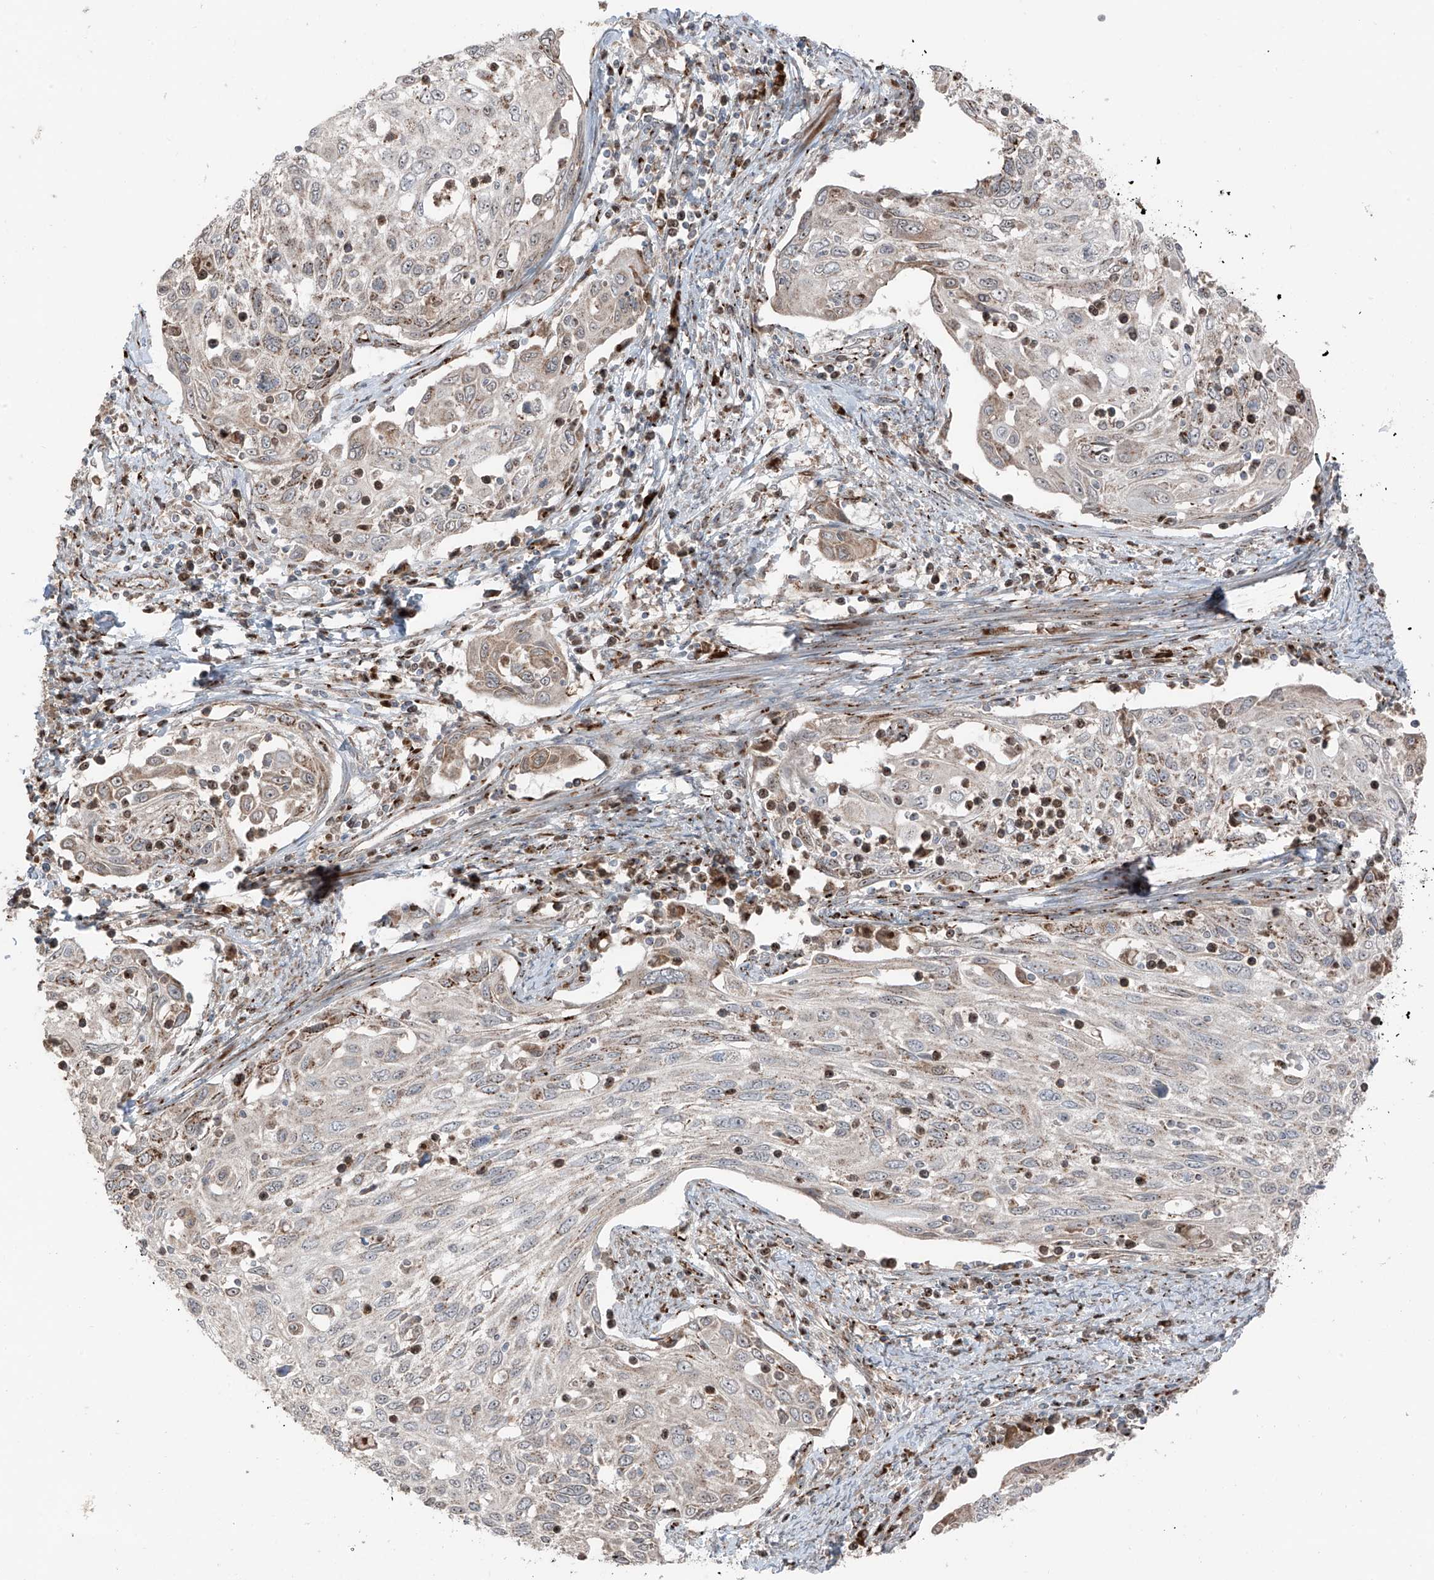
{"staining": {"intensity": "moderate", "quantity": "25%-75%", "location": "cytoplasmic/membranous"}, "tissue": "cervical cancer", "cell_type": "Tumor cells", "image_type": "cancer", "snomed": [{"axis": "morphology", "description": "Squamous cell carcinoma, NOS"}, {"axis": "topography", "description": "Cervix"}], "caption": "Tumor cells reveal medium levels of moderate cytoplasmic/membranous positivity in approximately 25%-75% of cells in cervical cancer.", "gene": "ERLEC1", "patient": {"sex": "female", "age": 70}}